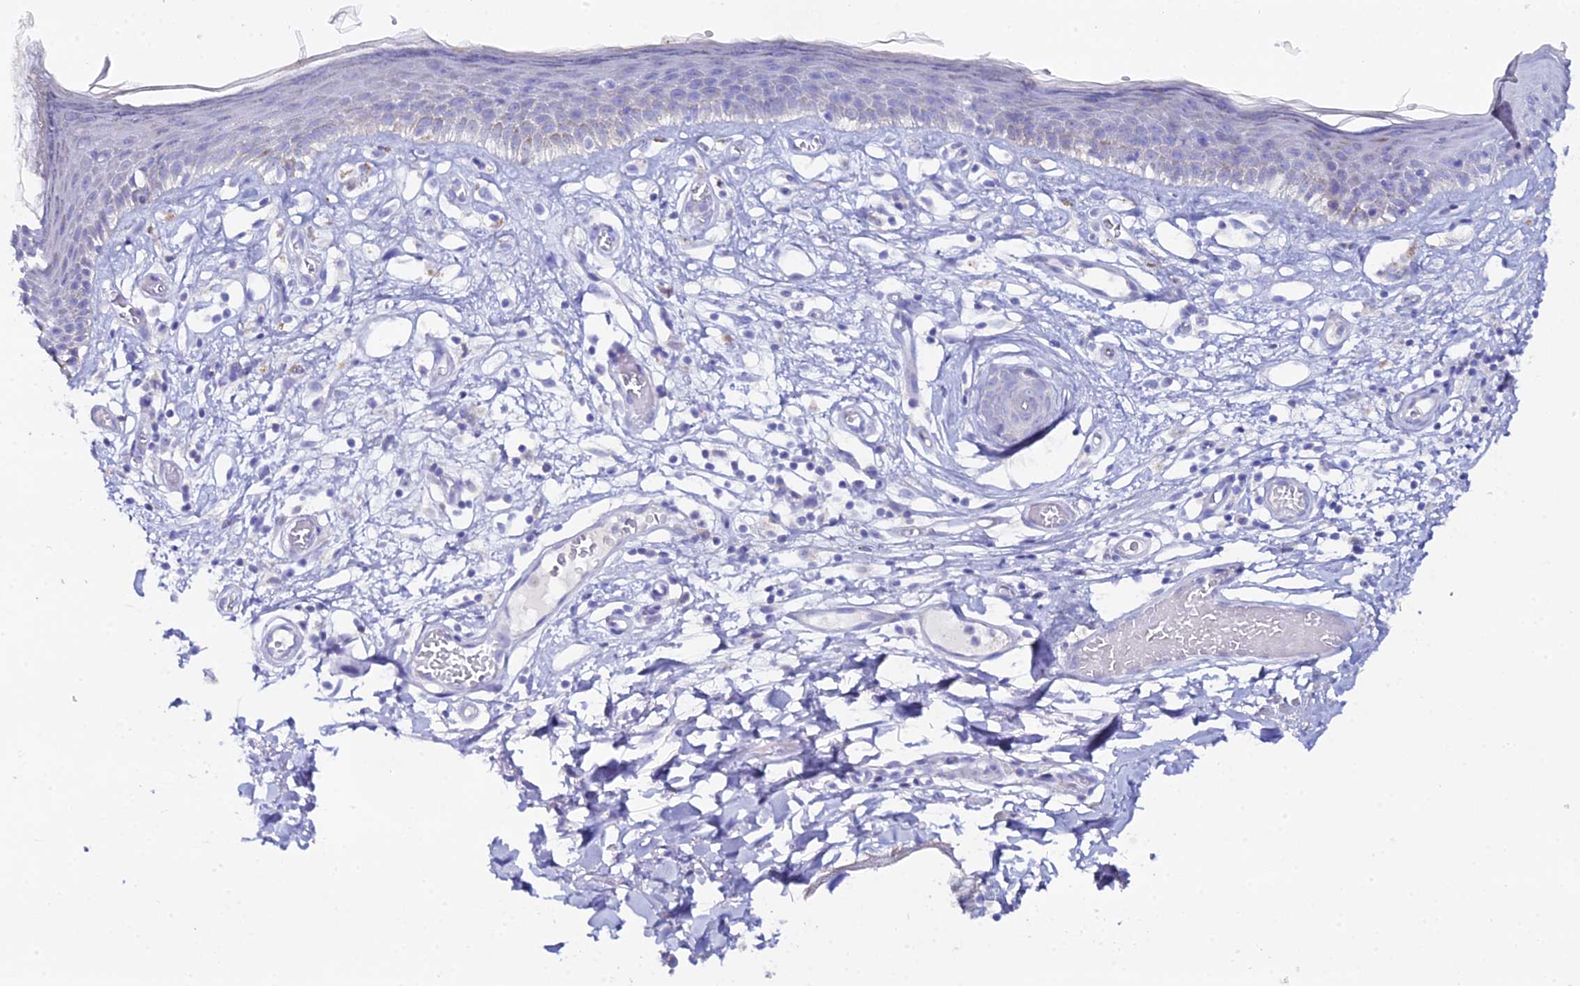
{"staining": {"intensity": "negative", "quantity": "none", "location": "none"}, "tissue": "skin", "cell_type": "Epidermal cells", "image_type": "normal", "snomed": [{"axis": "morphology", "description": "Normal tissue, NOS"}, {"axis": "topography", "description": "Adipose tissue"}, {"axis": "topography", "description": "Vascular tissue"}, {"axis": "topography", "description": "Vulva"}, {"axis": "topography", "description": "Peripheral nerve tissue"}], "caption": "Epidermal cells are negative for protein expression in benign human skin. The staining is performed using DAB (3,3'-diaminobenzidine) brown chromogen with nuclei counter-stained in using hematoxylin.", "gene": "DHX34", "patient": {"sex": "female", "age": 86}}